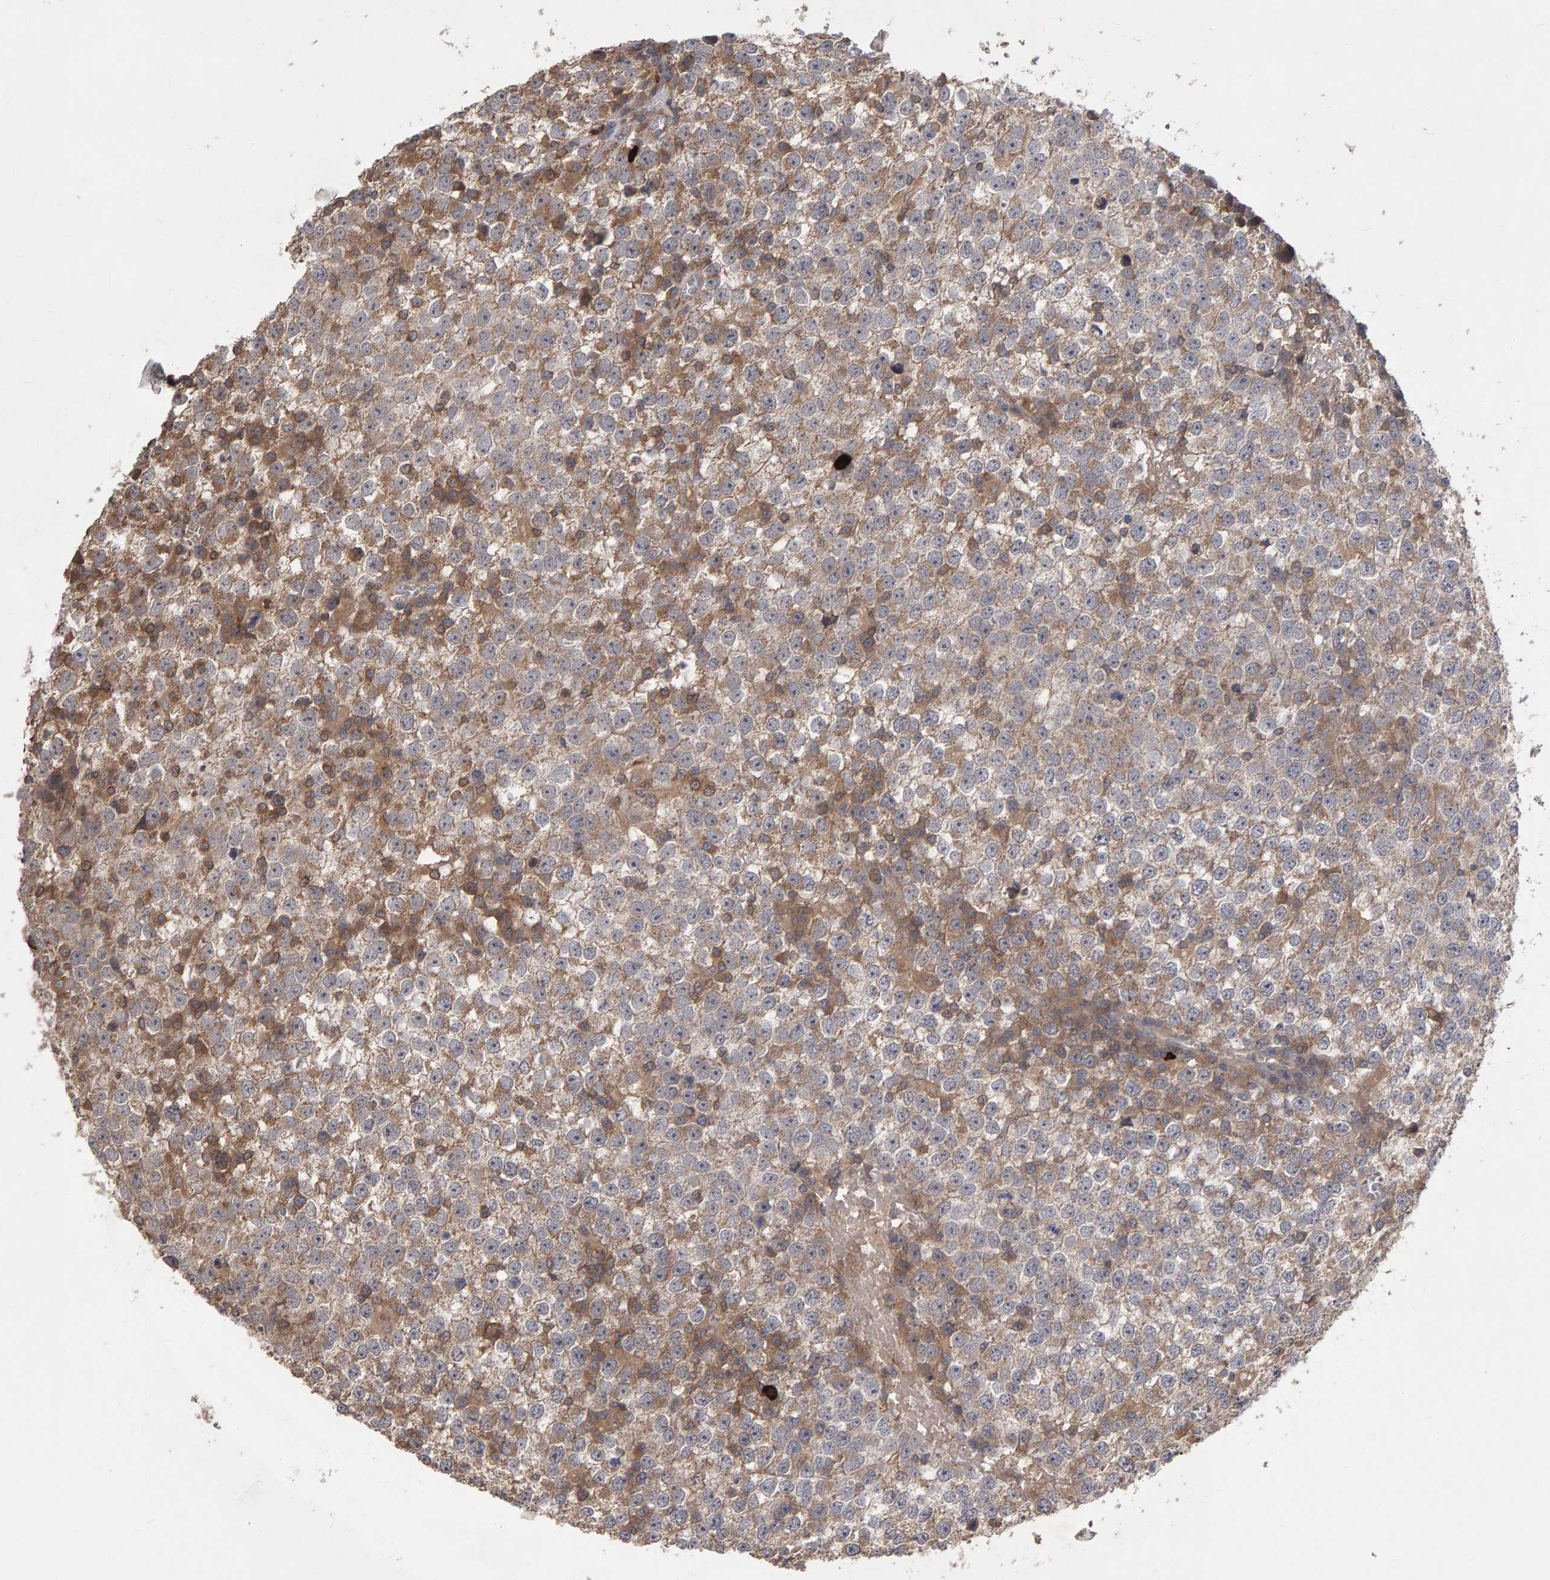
{"staining": {"intensity": "weak", "quantity": ">75%", "location": "cytoplasmic/membranous"}, "tissue": "testis cancer", "cell_type": "Tumor cells", "image_type": "cancer", "snomed": [{"axis": "morphology", "description": "Seminoma, NOS"}, {"axis": "topography", "description": "Testis"}], "caption": "Tumor cells demonstrate low levels of weak cytoplasmic/membranous staining in approximately >75% of cells in seminoma (testis). Using DAB (3,3'-diaminobenzidine) (brown) and hematoxylin (blue) stains, captured at high magnification using brightfield microscopy.", "gene": "PGS1", "patient": {"sex": "male", "age": 65}}